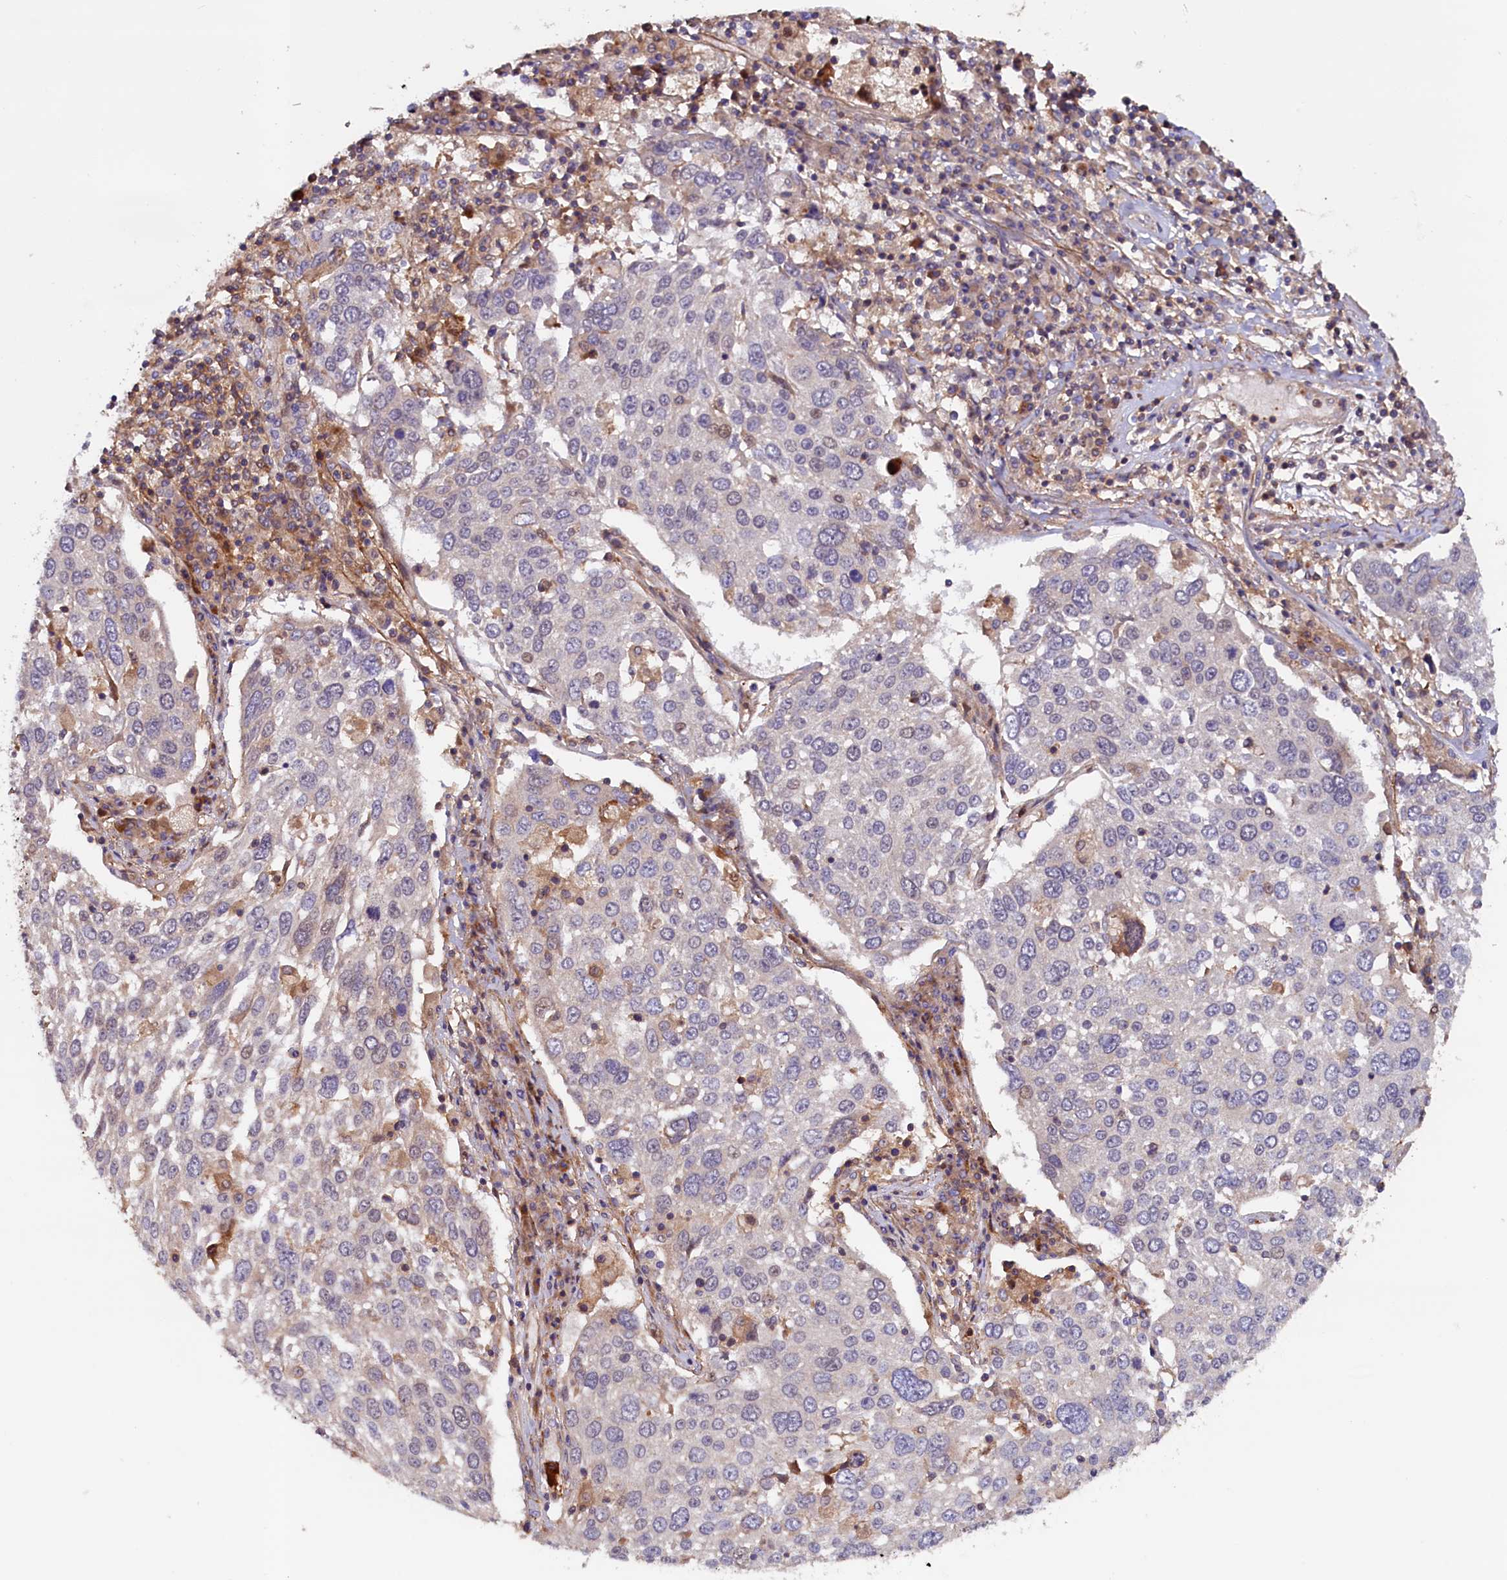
{"staining": {"intensity": "negative", "quantity": "none", "location": "none"}, "tissue": "lung cancer", "cell_type": "Tumor cells", "image_type": "cancer", "snomed": [{"axis": "morphology", "description": "Squamous cell carcinoma, NOS"}, {"axis": "topography", "description": "Lung"}], "caption": "Human lung cancer stained for a protein using immunohistochemistry exhibits no expression in tumor cells.", "gene": "DUOXA1", "patient": {"sex": "male", "age": 65}}